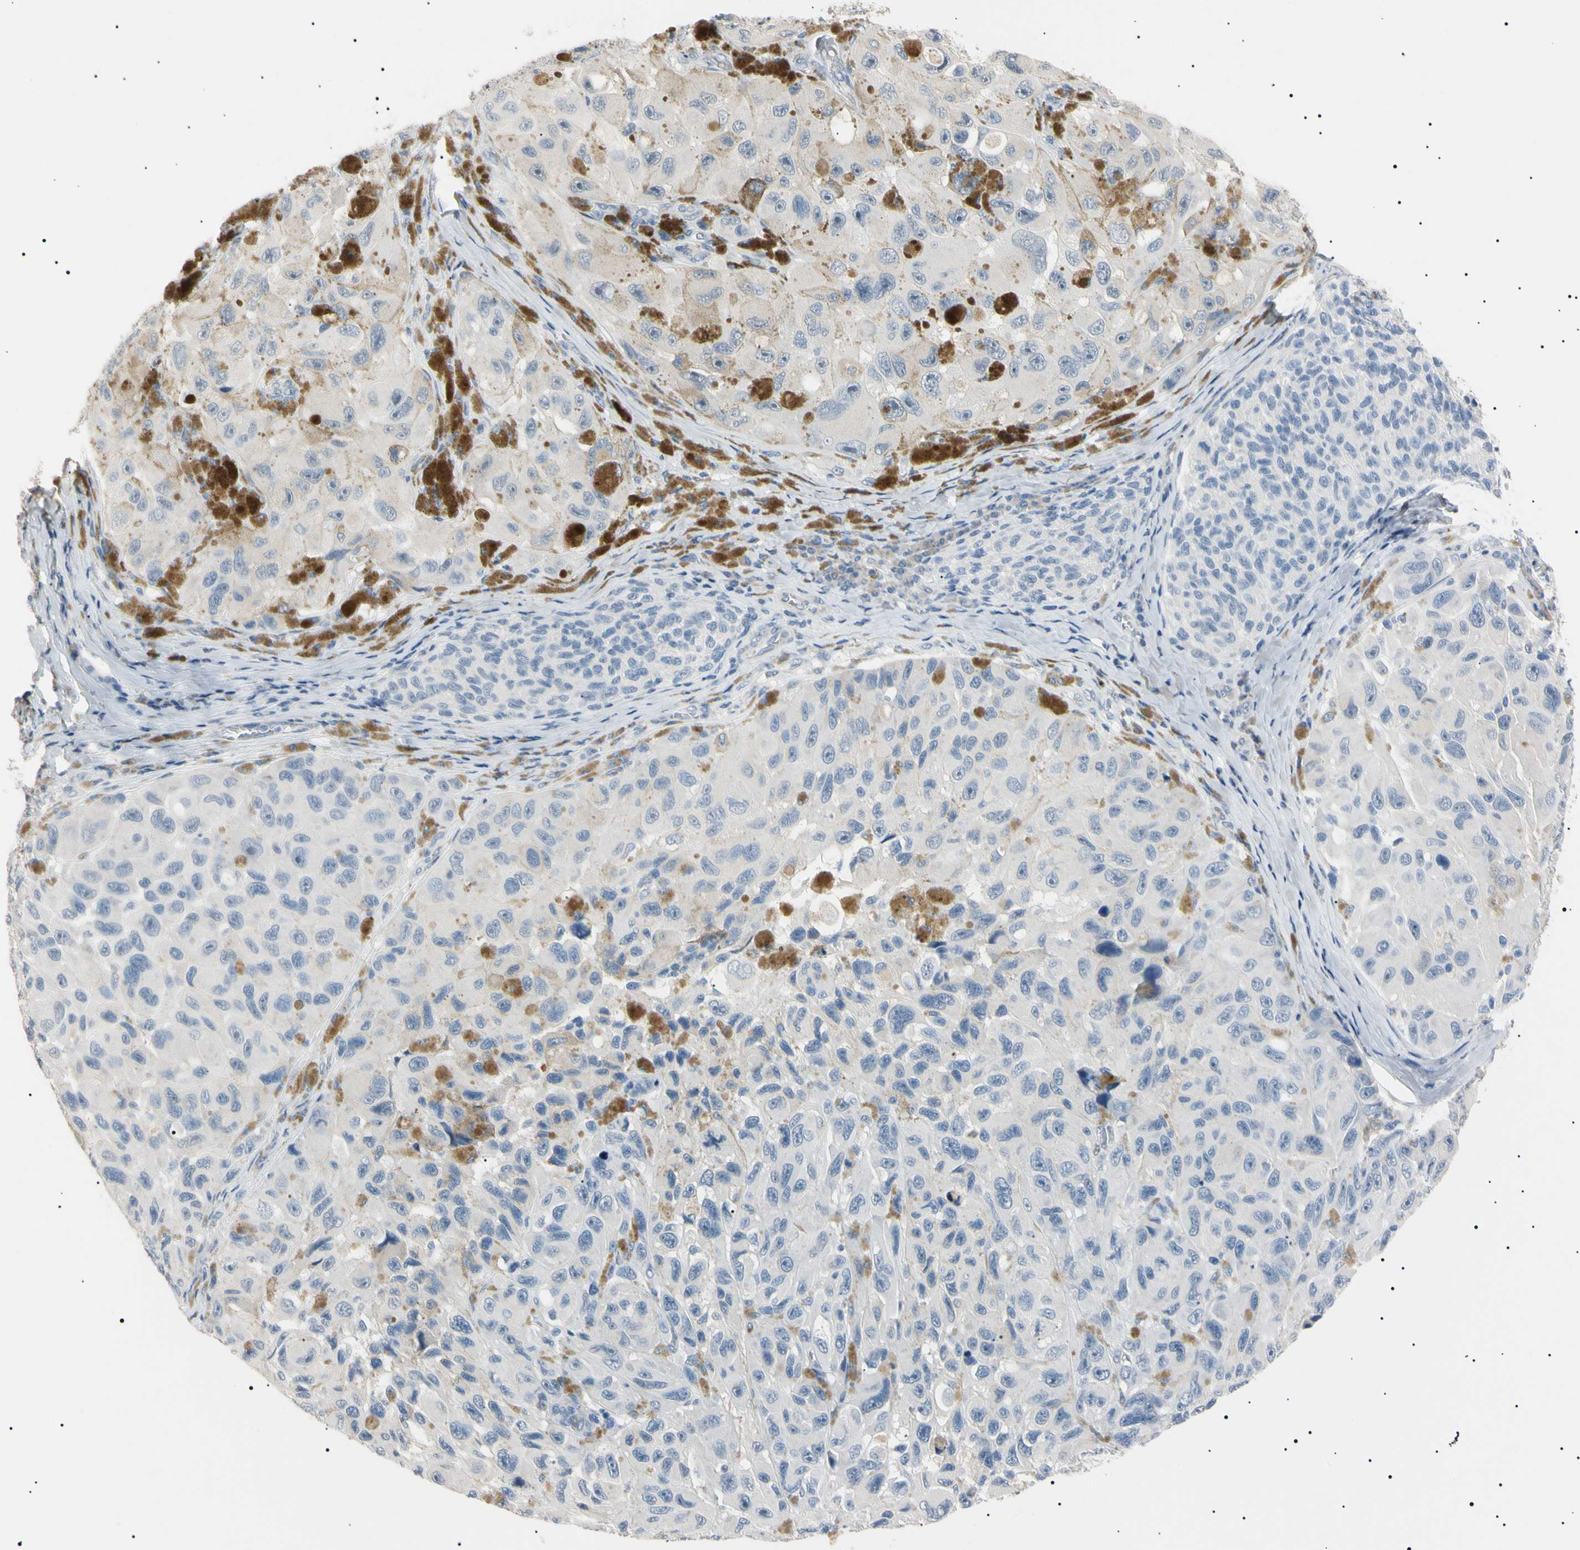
{"staining": {"intensity": "negative", "quantity": "none", "location": "none"}, "tissue": "melanoma", "cell_type": "Tumor cells", "image_type": "cancer", "snomed": [{"axis": "morphology", "description": "Malignant melanoma, NOS"}, {"axis": "topography", "description": "Skin"}], "caption": "The photomicrograph exhibits no significant staining in tumor cells of malignant melanoma. (Stains: DAB (3,3'-diaminobenzidine) immunohistochemistry with hematoxylin counter stain, Microscopy: brightfield microscopy at high magnification).", "gene": "CGB3", "patient": {"sex": "female", "age": 73}}